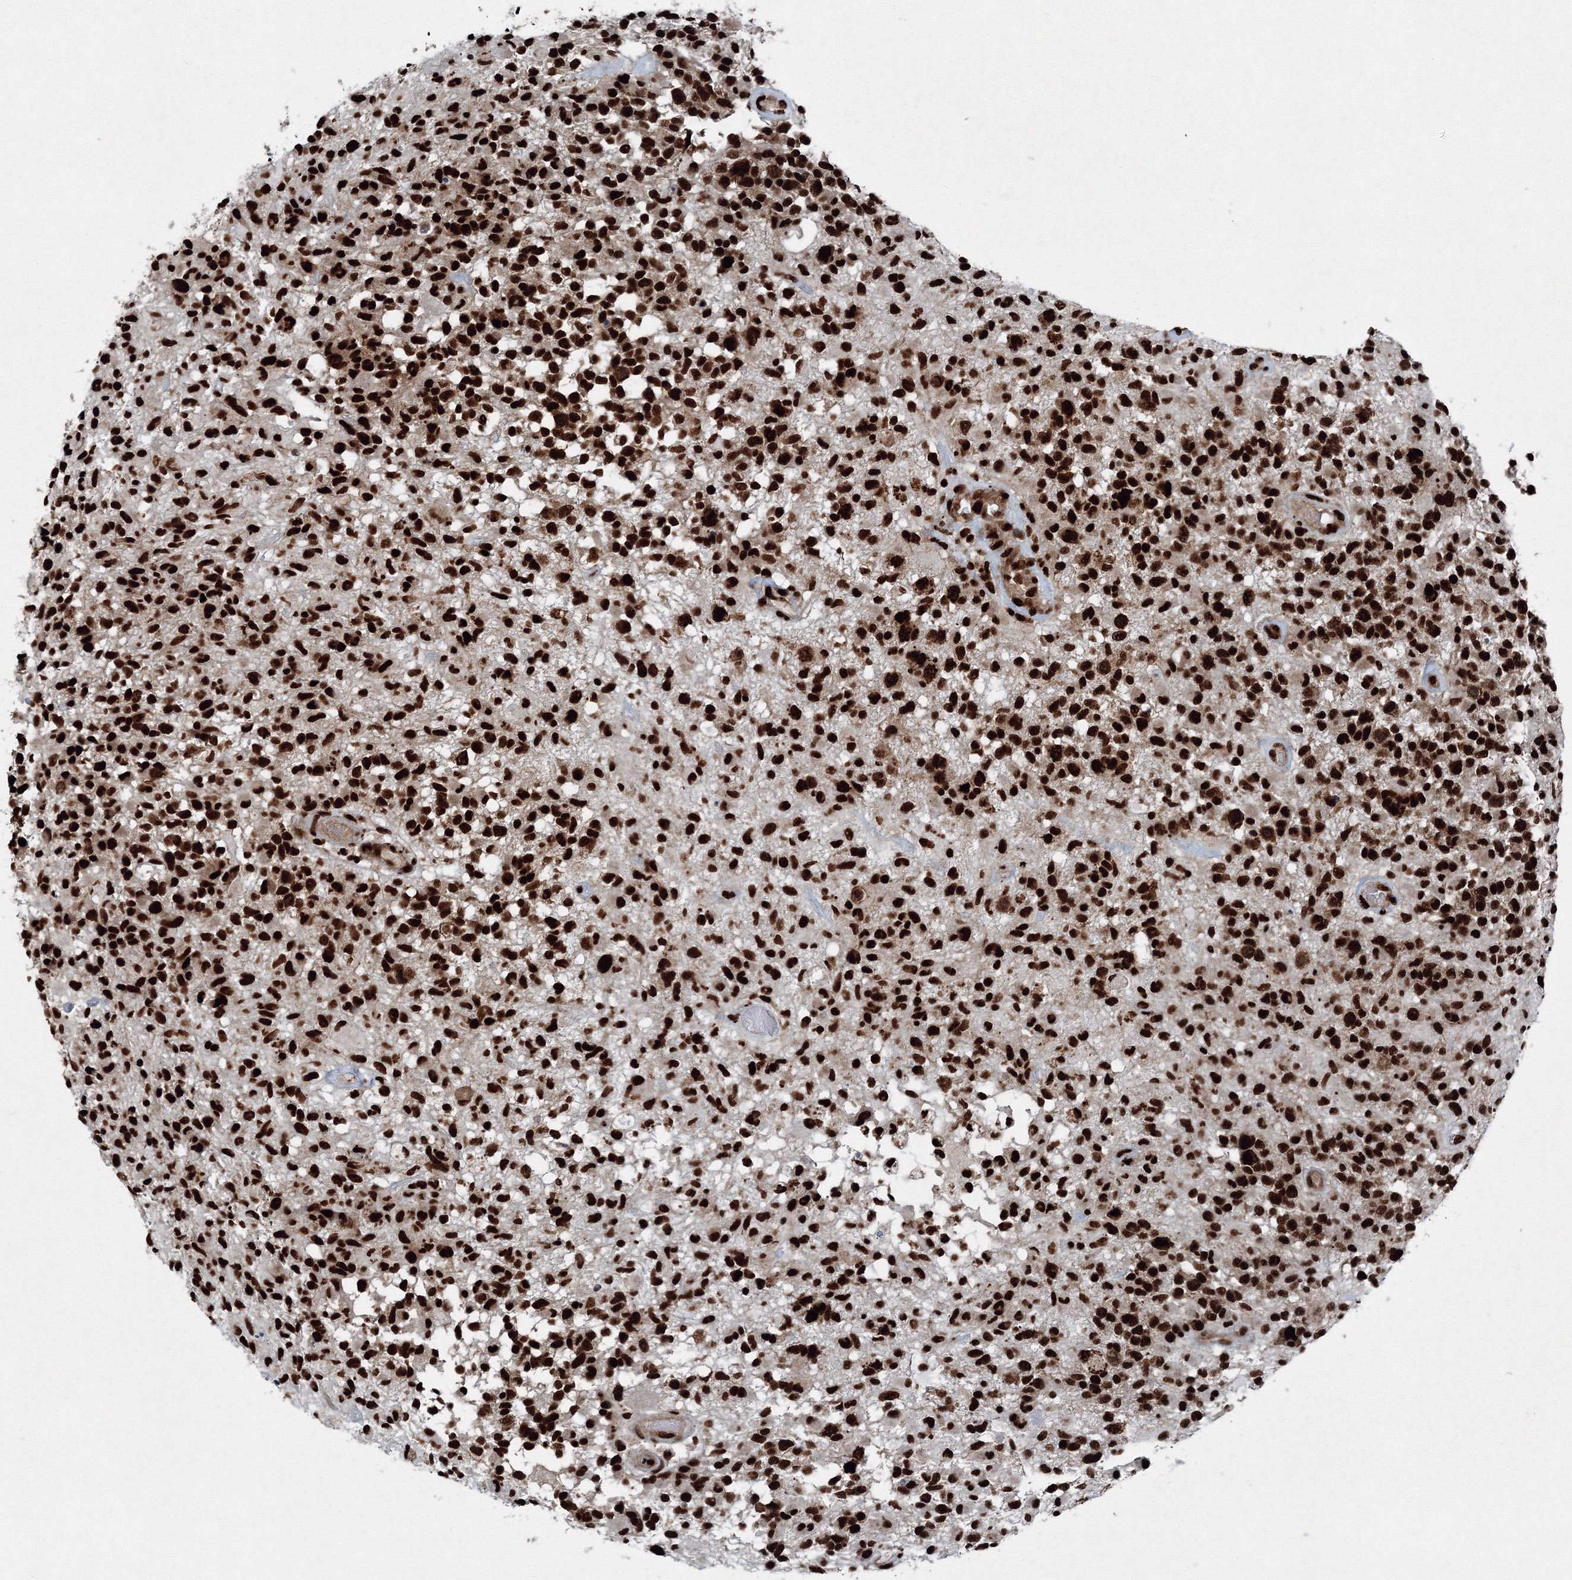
{"staining": {"intensity": "strong", "quantity": ">75%", "location": "nuclear"}, "tissue": "glioma", "cell_type": "Tumor cells", "image_type": "cancer", "snomed": [{"axis": "morphology", "description": "Glioma, malignant, High grade"}, {"axis": "morphology", "description": "Glioblastoma, NOS"}, {"axis": "topography", "description": "Brain"}], "caption": "Immunohistochemical staining of glioblastoma shows strong nuclear protein positivity in about >75% of tumor cells.", "gene": "SNRPC", "patient": {"sex": "male", "age": 60}}